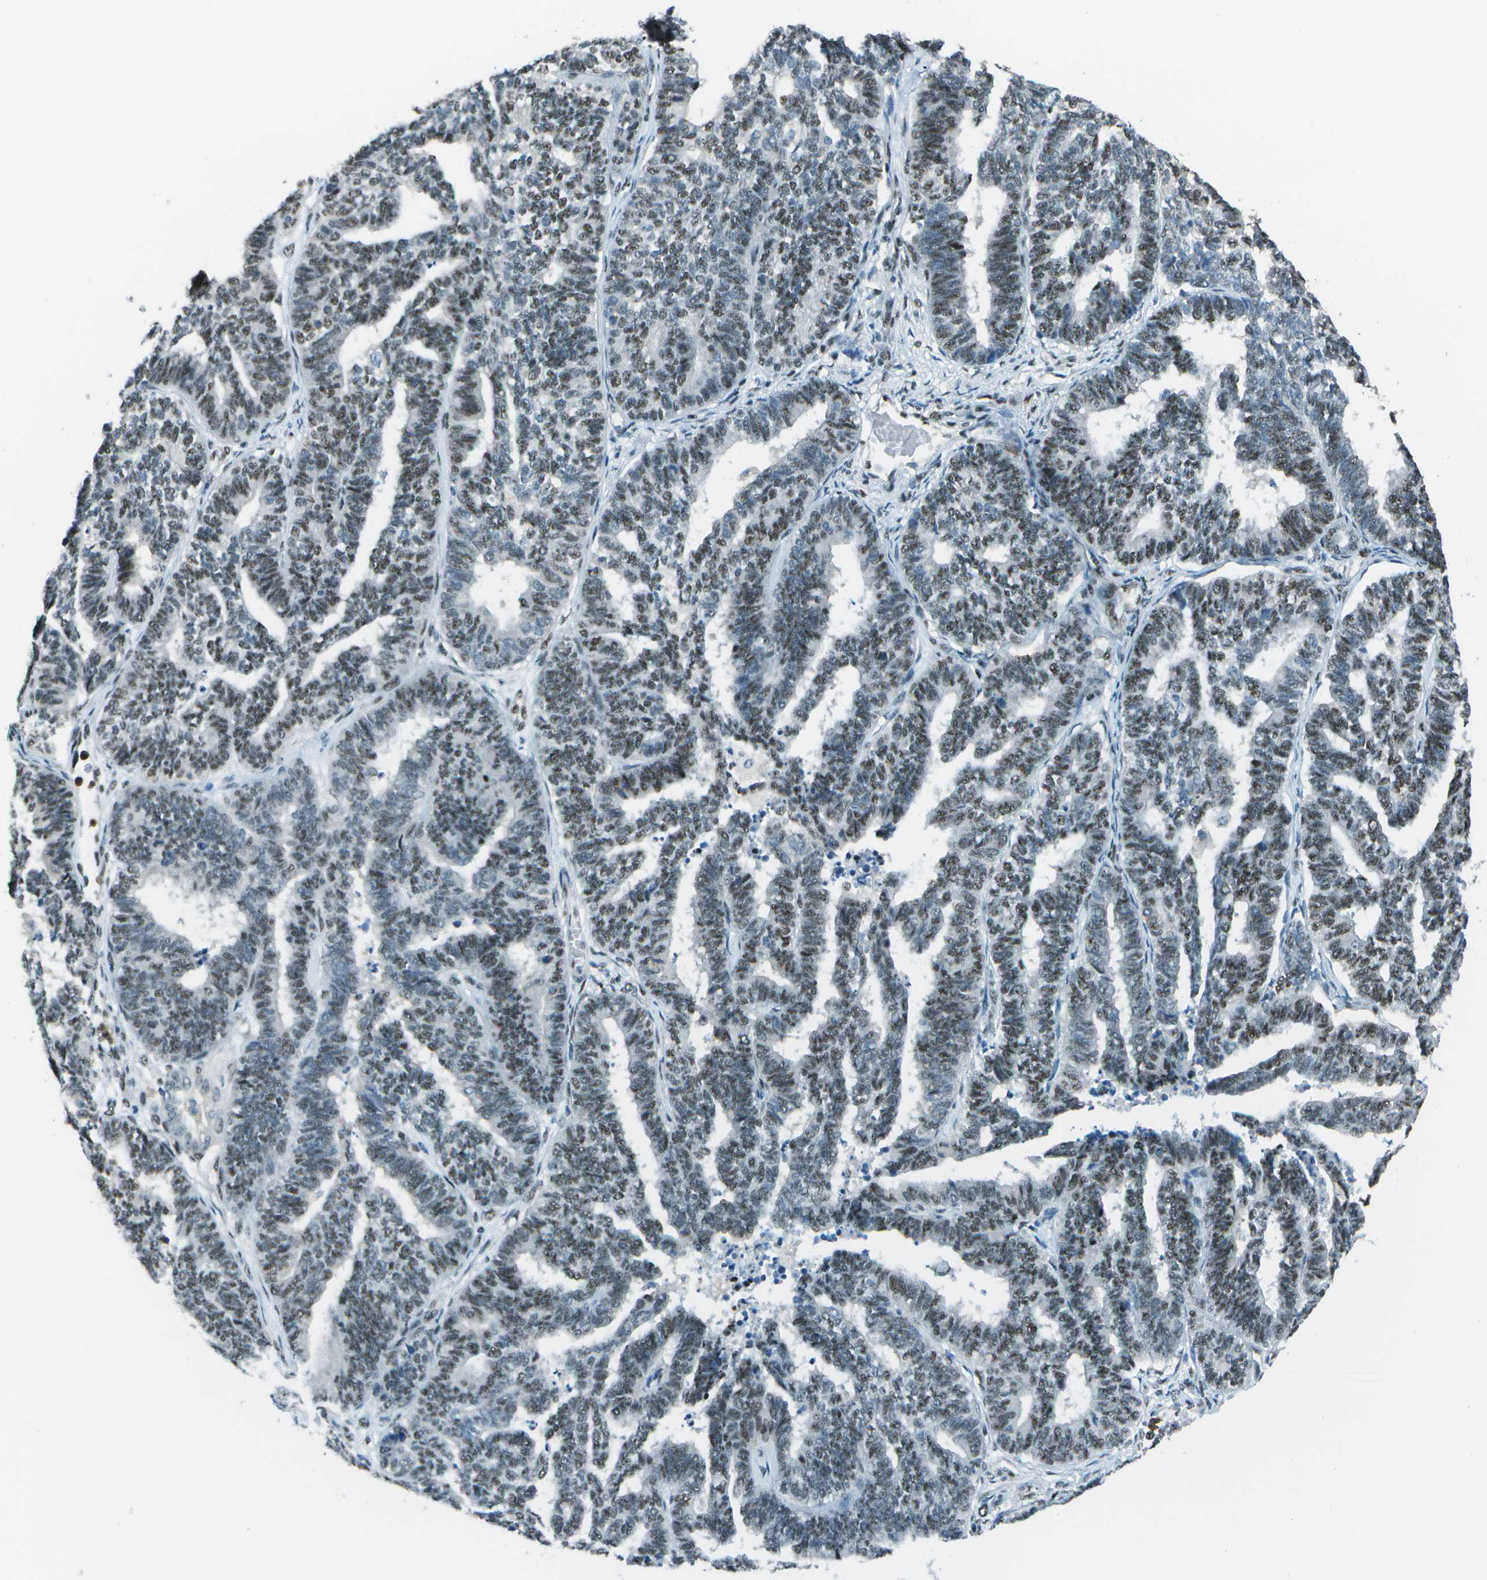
{"staining": {"intensity": "weak", "quantity": "25%-75%", "location": "nuclear"}, "tissue": "endometrial cancer", "cell_type": "Tumor cells", "image_type": "cancer", "snomed": [{"axis": "morphology", "description": "Adenocarcinoma, NOS"}, {"axis": "topography", "description": "Endometrium"}], "caption": "Immunohistochemistry histopathology image of neoplastic tissue: human adenocarcinoma (endometrial) stained using immunohistochemistry (IHC) exhibits low levels of weak protein expression localized specifically in the nuclear of tumor cells, appearing as a nuclear brown color.", "gene": "DEPDC1", "patient": {"sex": "female", "age": 70}}